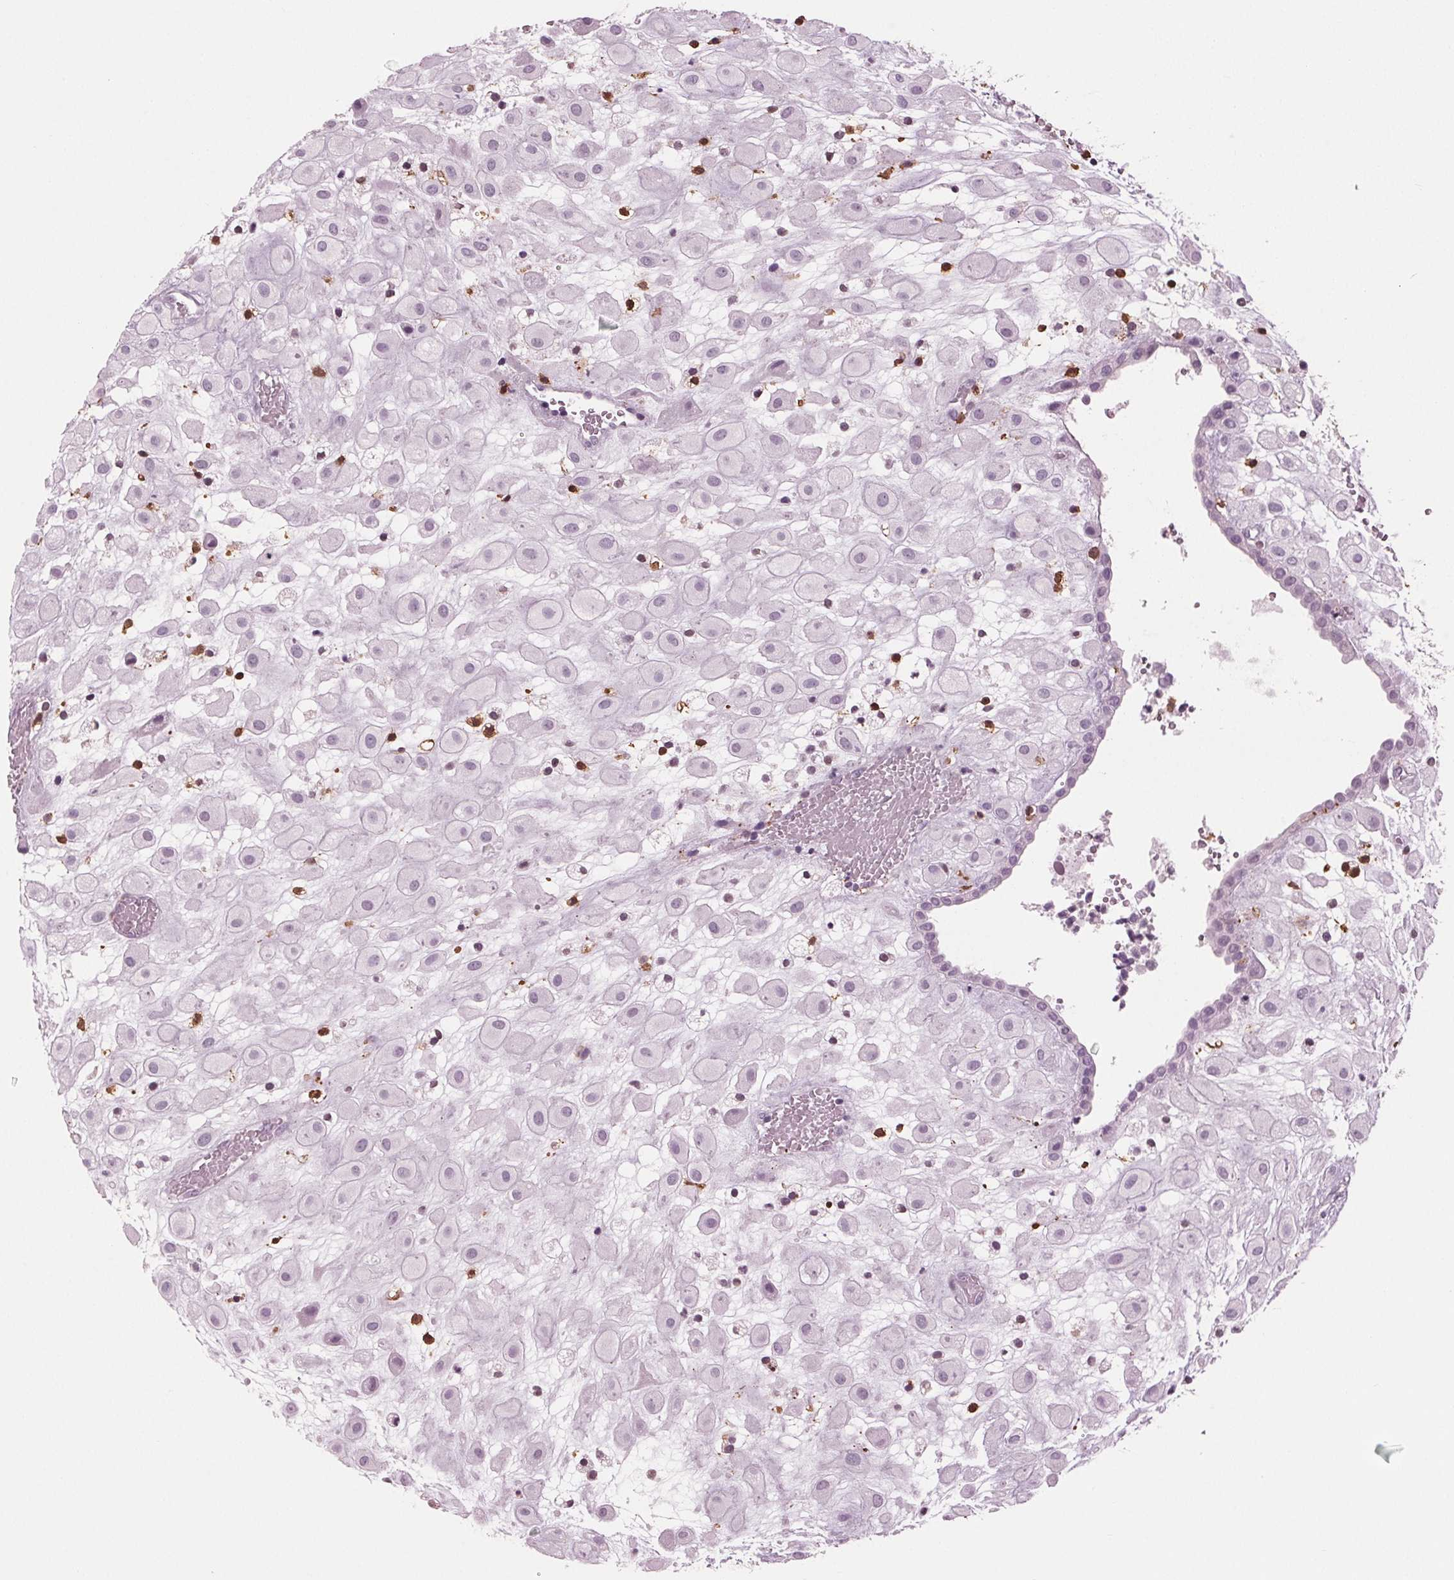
{"staining": {"intensity": "negative", "quantity": "none", "location": "none"}, "tissue": "placenta", "cell_type": "Decidual cells", "image_type": "normal", "snomed": [{"axis": "morphology", "description": "Normal tissue, NOS"}, {"axis": "topography", "description": "Placenta"}], "caption": "Immunohistochemistry (IHC) micrograph of normal human placenta stained for a protein (brown), which exhibits no positivity in decidual cells. (DAB (3,3'-diaminobenzidine) immunohistochemistry (IHC) visualized using brightfield microscopy, high magnification).", "gene": "BTLA", "patient": {"sex": "female", "age": 24}}